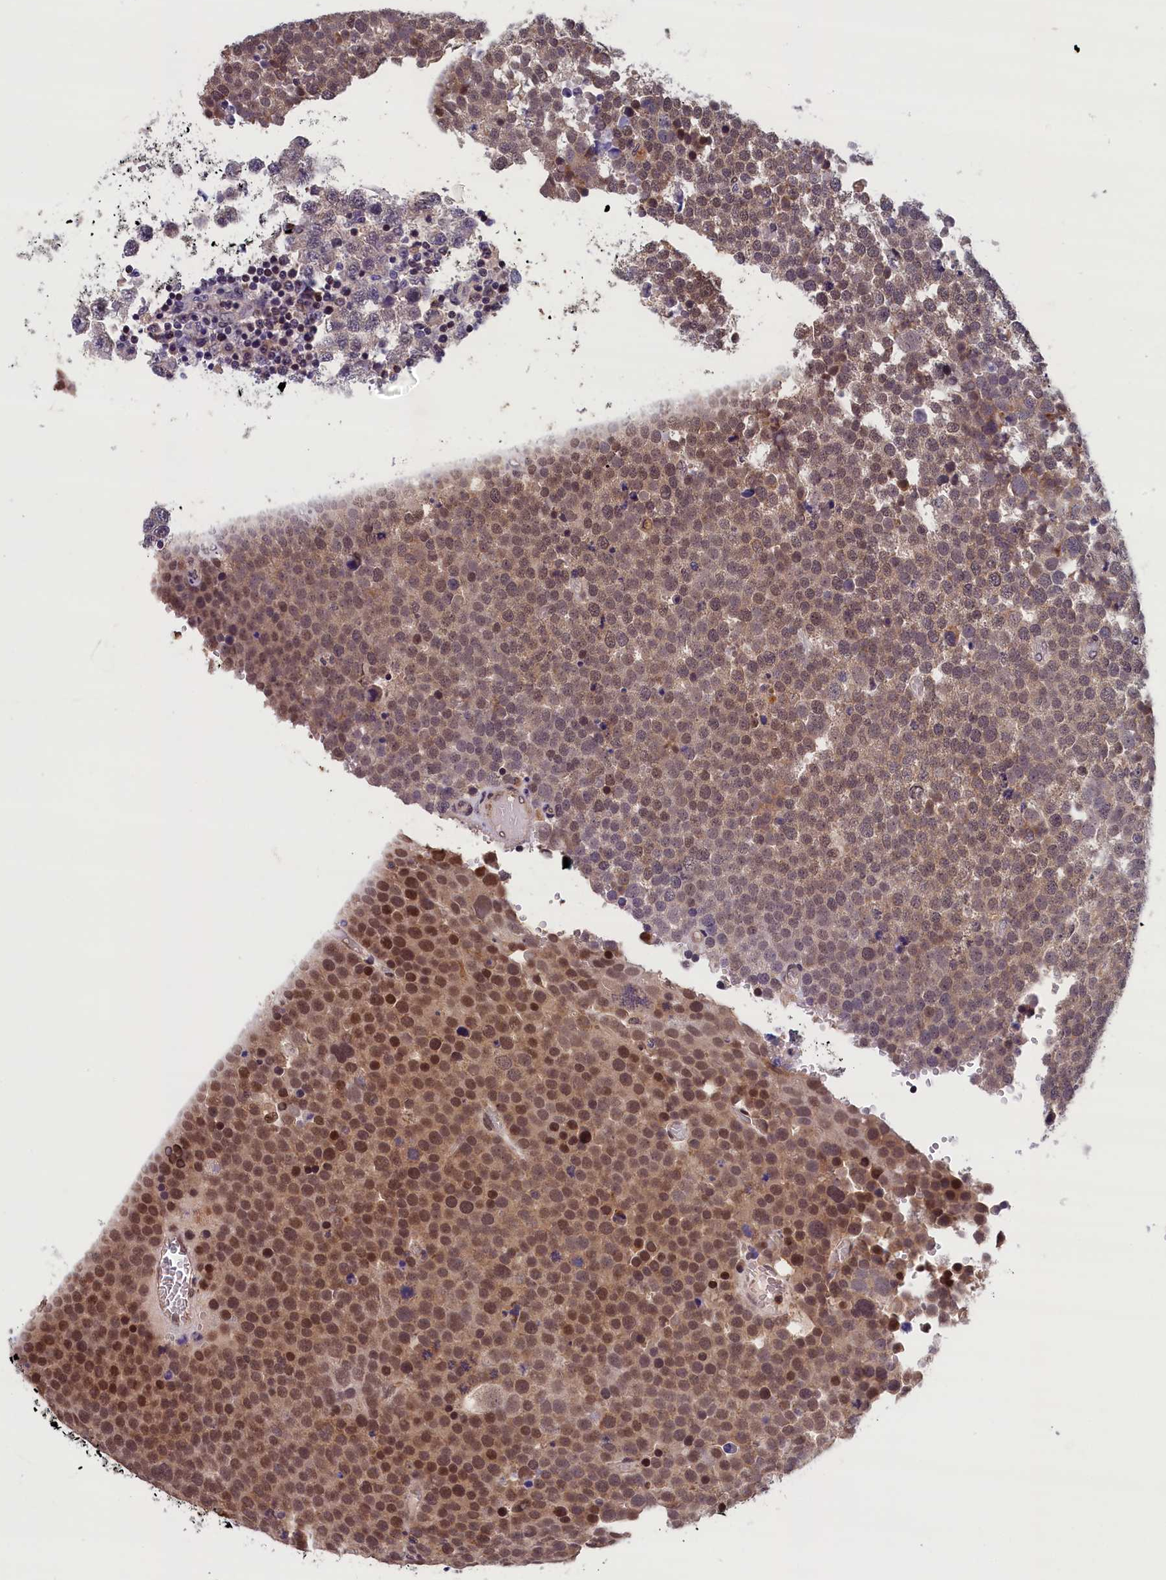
{"staining": {"intensity": "moderate", "quantity": "25%-75%", "location": "nuclear"}, "tissue": "testis cancer", "cell_type": "Tumor cells", "image_type": "cancer", "snomed": [{"axis": "morphology", "description": "Seminoma, NOS"}, {"axis": "topography", "description": "Testis"}], "caption": "Testis cancer stained with a protein marker shows moderate staining in tumor cells.", "gene": "KCNK6", "patient": {"sex": "male", "age": 71}}